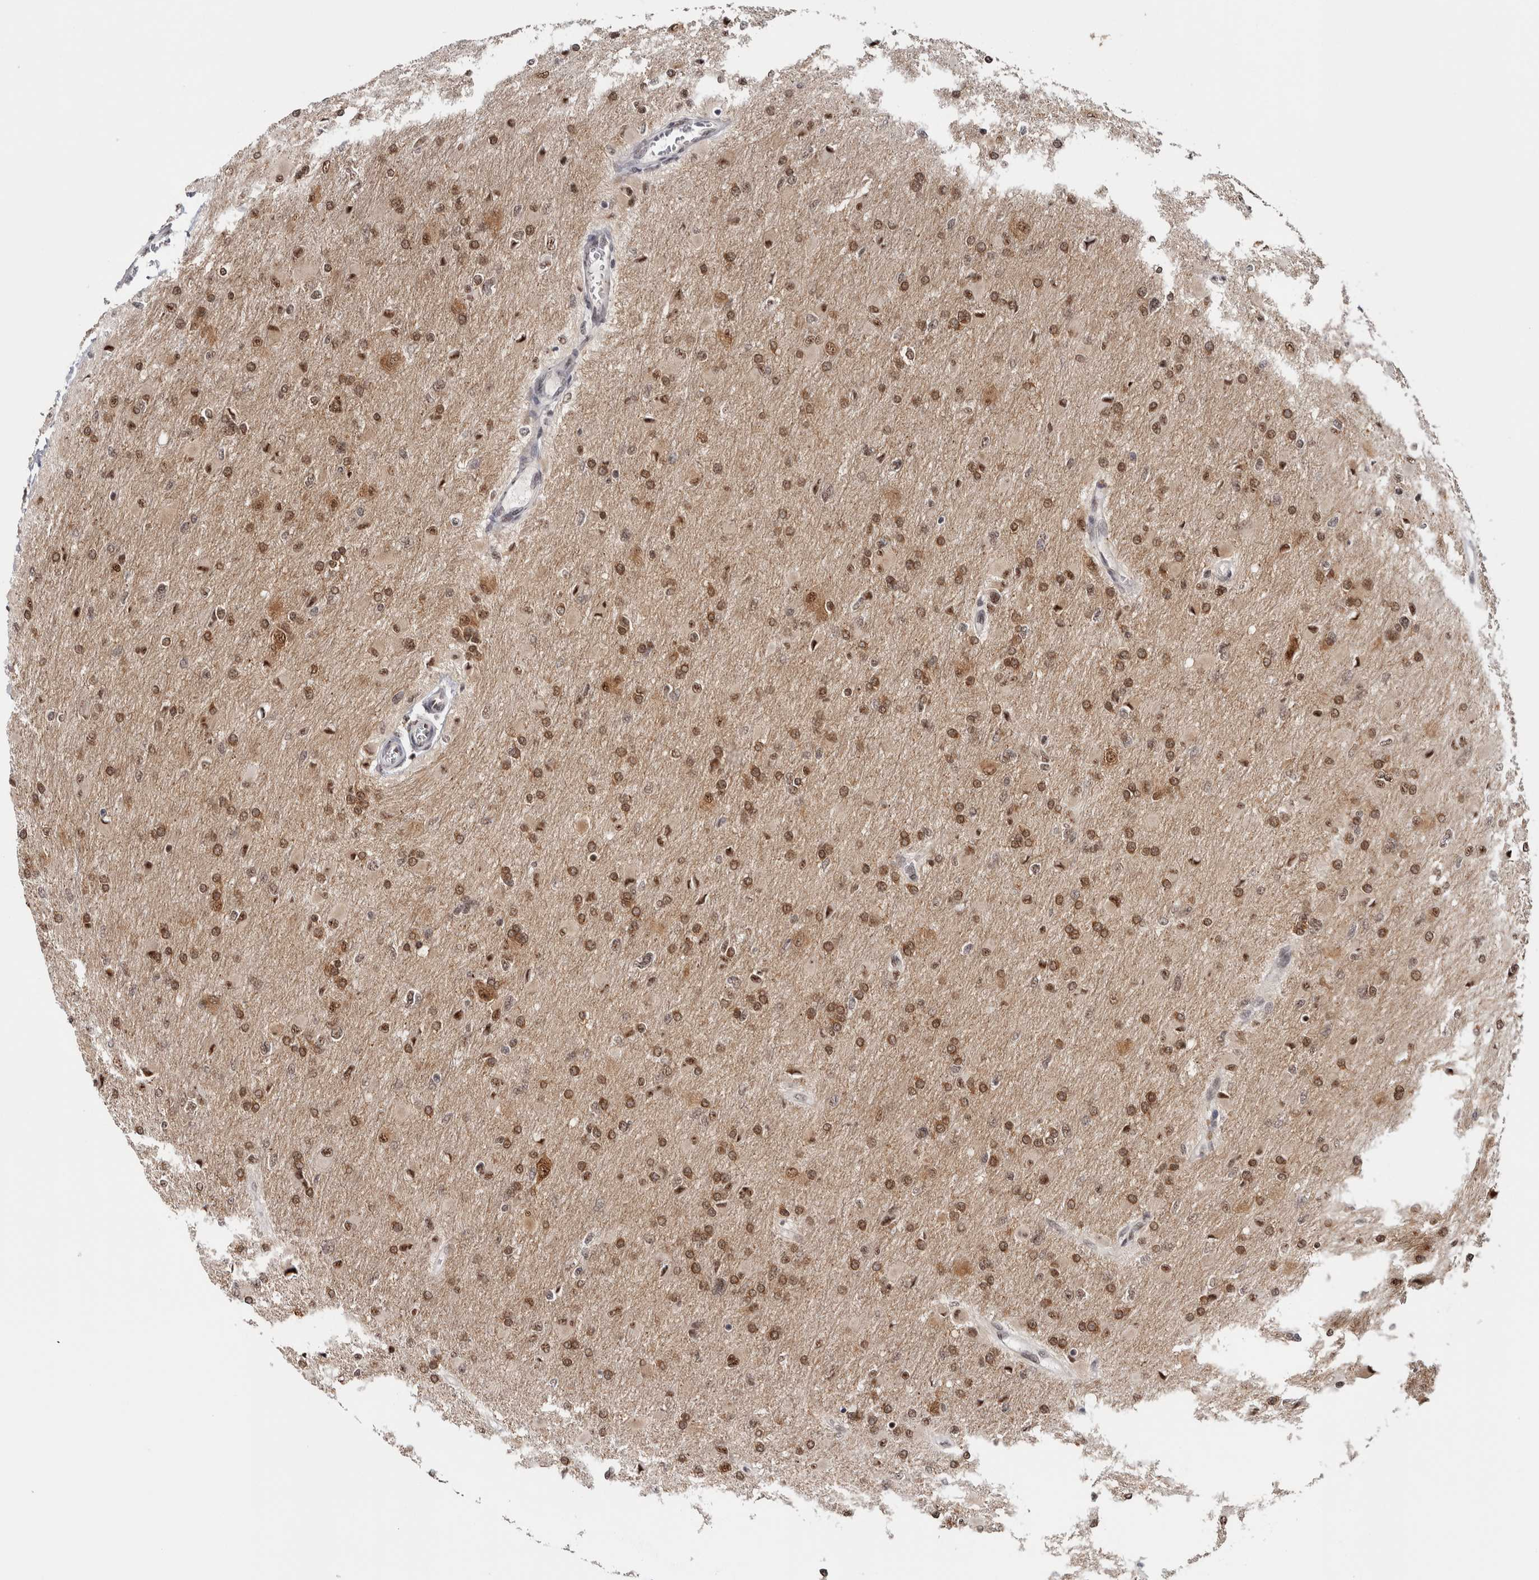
{"staining": {"intensity": "moderate", "quantity": ">75%", "location": "nuclear"}, "tissue": "glioma", "cell_type": "Tumor cells", "image_type": "cancer", "snomed": [{"axis": "morphology", "description": "Glioma, malignant, High grade"}, {"axis": "topography", "description": "Cerebral cortex"}], "caption": "The immunohistochemical stain highlights moderate nuclear positivity in tumor cells of glioma tissue. Immunohistochemistry stains the protein in brown and the nuclei are stained blue.", "gene": "MKNK1", "patient": {"sex": "female", "age": 36}}